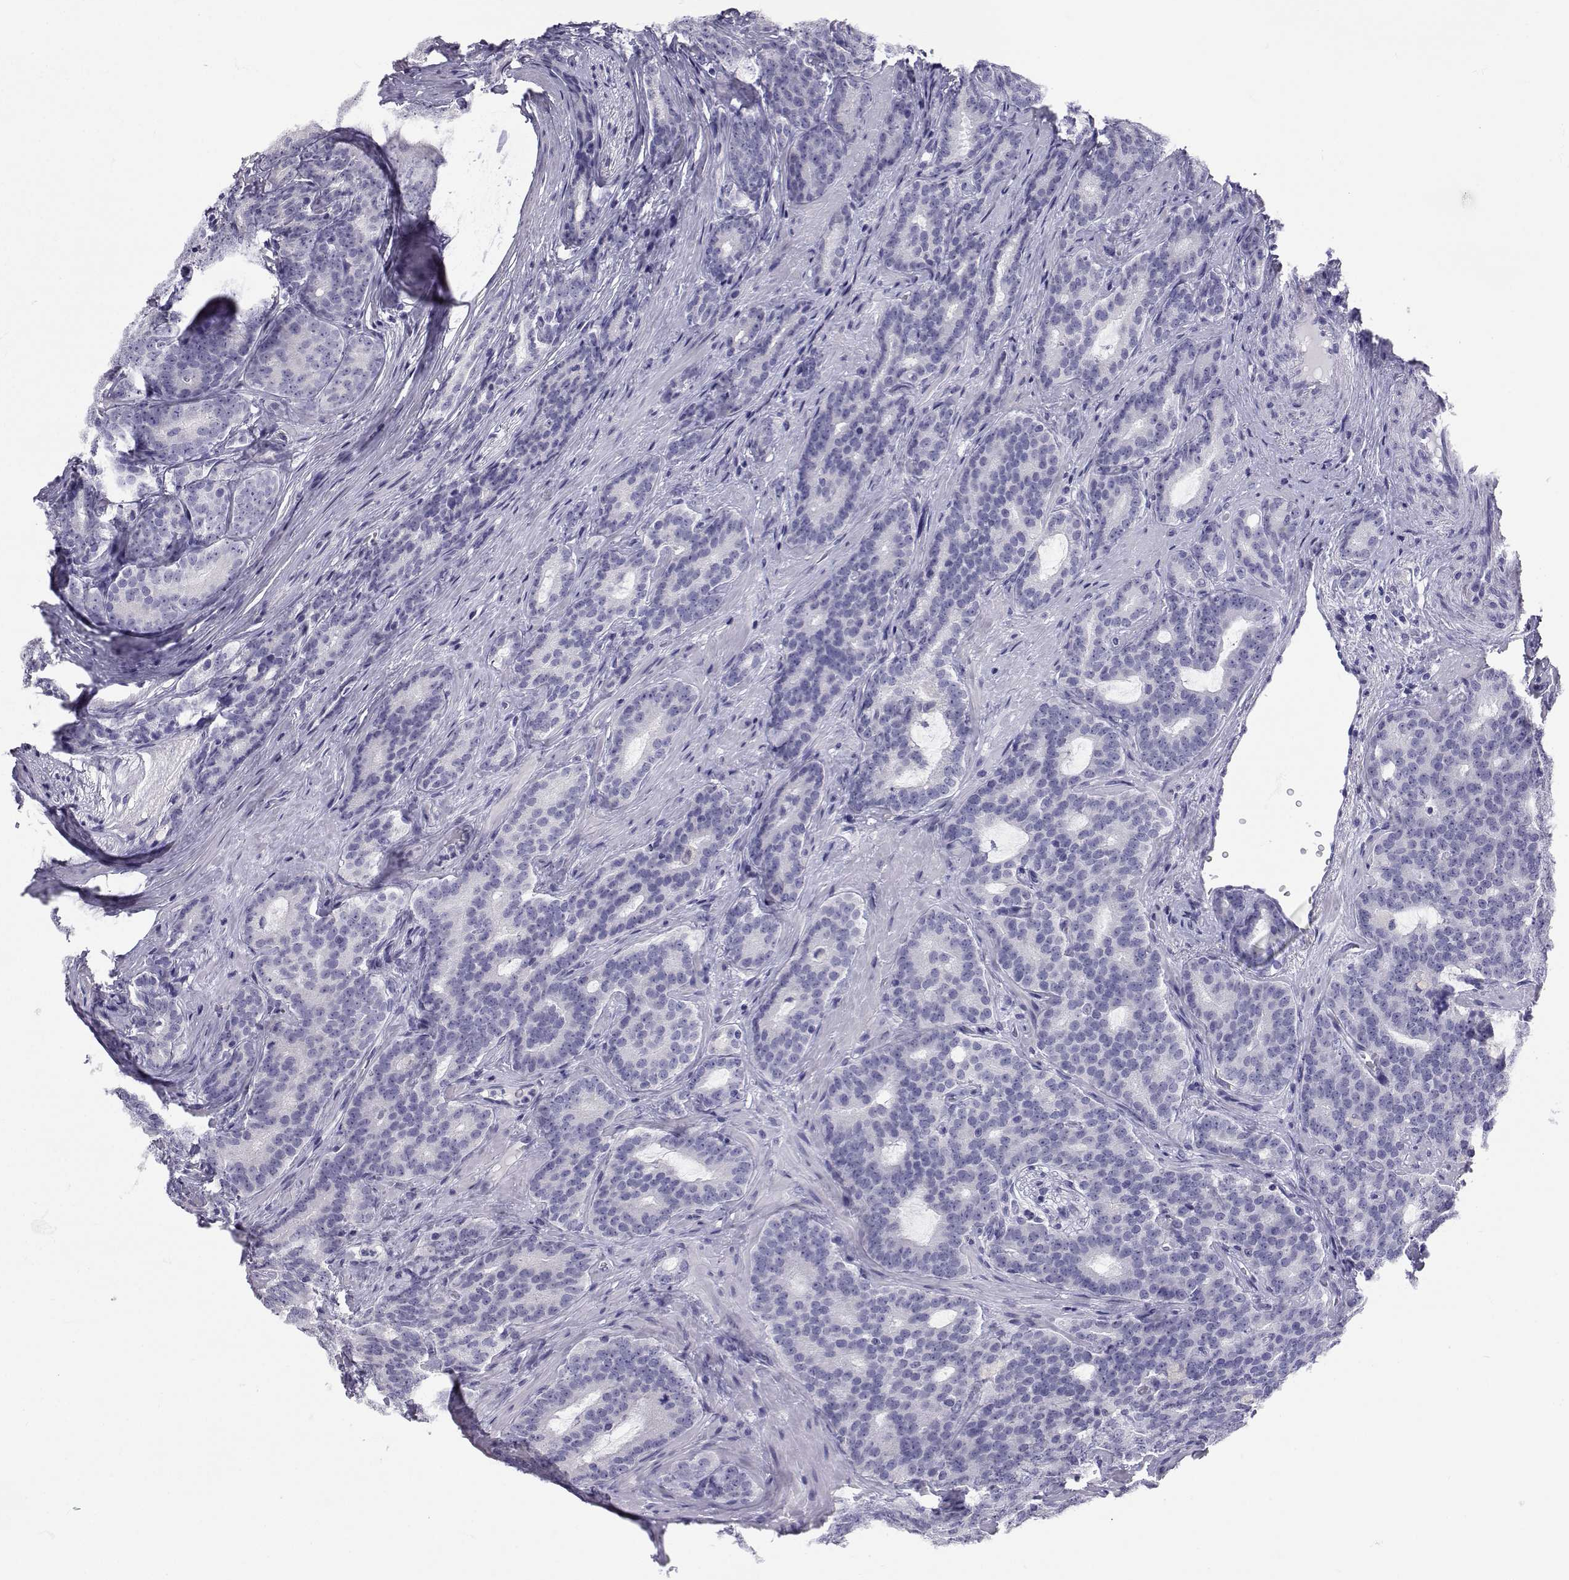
{"staining": {"intensity": "negative", "quantity": "none", "location": "none"}, "tissue": "prostate cancer", "cell_type": "Tumor cells", "image_type": "cancer", "snomed": [{"axis": "morphology", "description": "Adenocarcinoma, NOS"}, {"axis": "topography", "description": "Prostate"}], "caption": "The image demonstrates no staining of tumor cells in prostate adenocarcinoma.", "gene": "SLC6A3", "patient": {"sex": "male", "age": 71}}